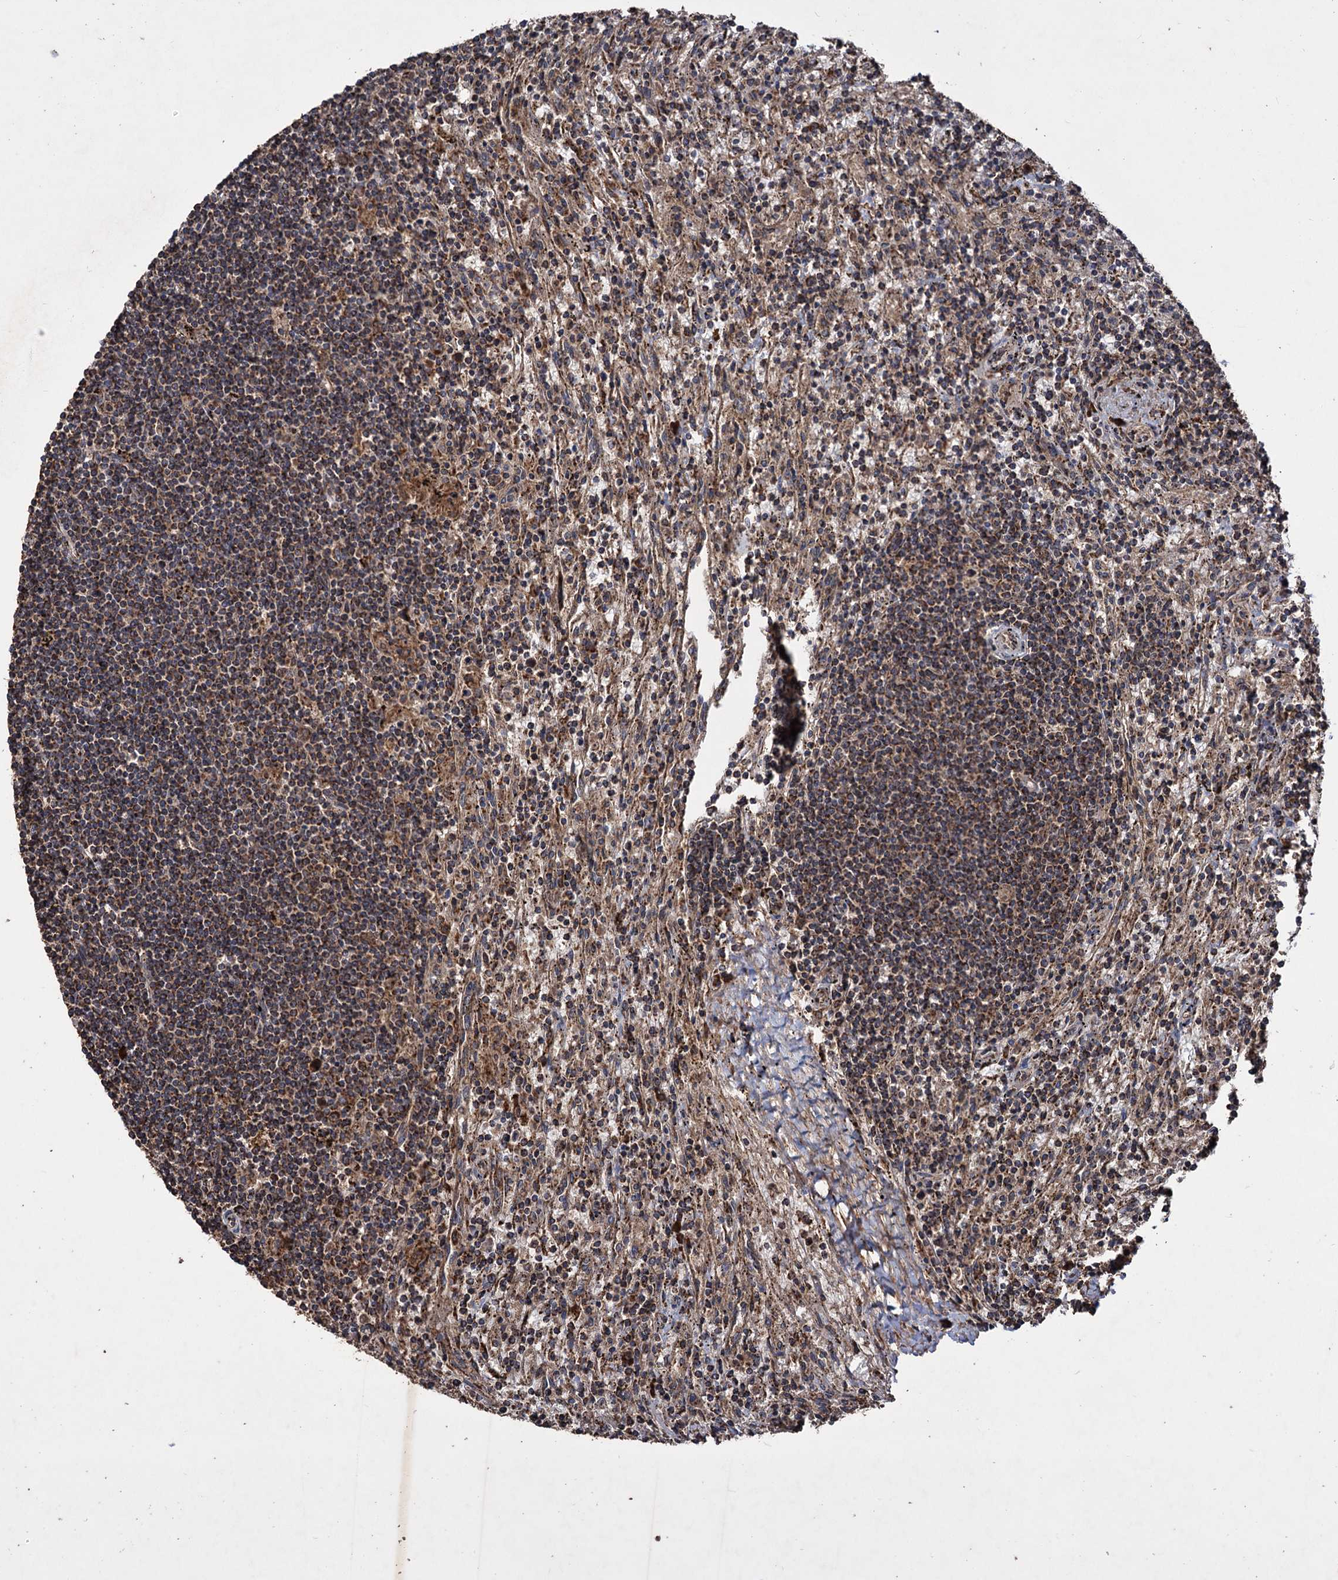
{"staining": {"intensity": "moderate", "quantity": "25%-75%", "location": "cytoplasmic/membranous"}, "tissue": "lymphoma", "cell_type": "Tumor cells", "image_type": "cancer", "snomed": [{"axis": "morphology", "description": "Malignant lymphoma, non-Hodgkin's type, Low grade"}, {"axis": "topography", "description": "Spleen"}], "caption": "Approximately 25%-75% of tumor cells in human malignant lymphoma, non-Hodgkin's type (low-grade) exhibit moderate cytoplasmic/membranous protein expression as visualized by brown immunohistochemical staining.", "gene": "IPO4", "patient": {"sex": "male", "age": 76}}